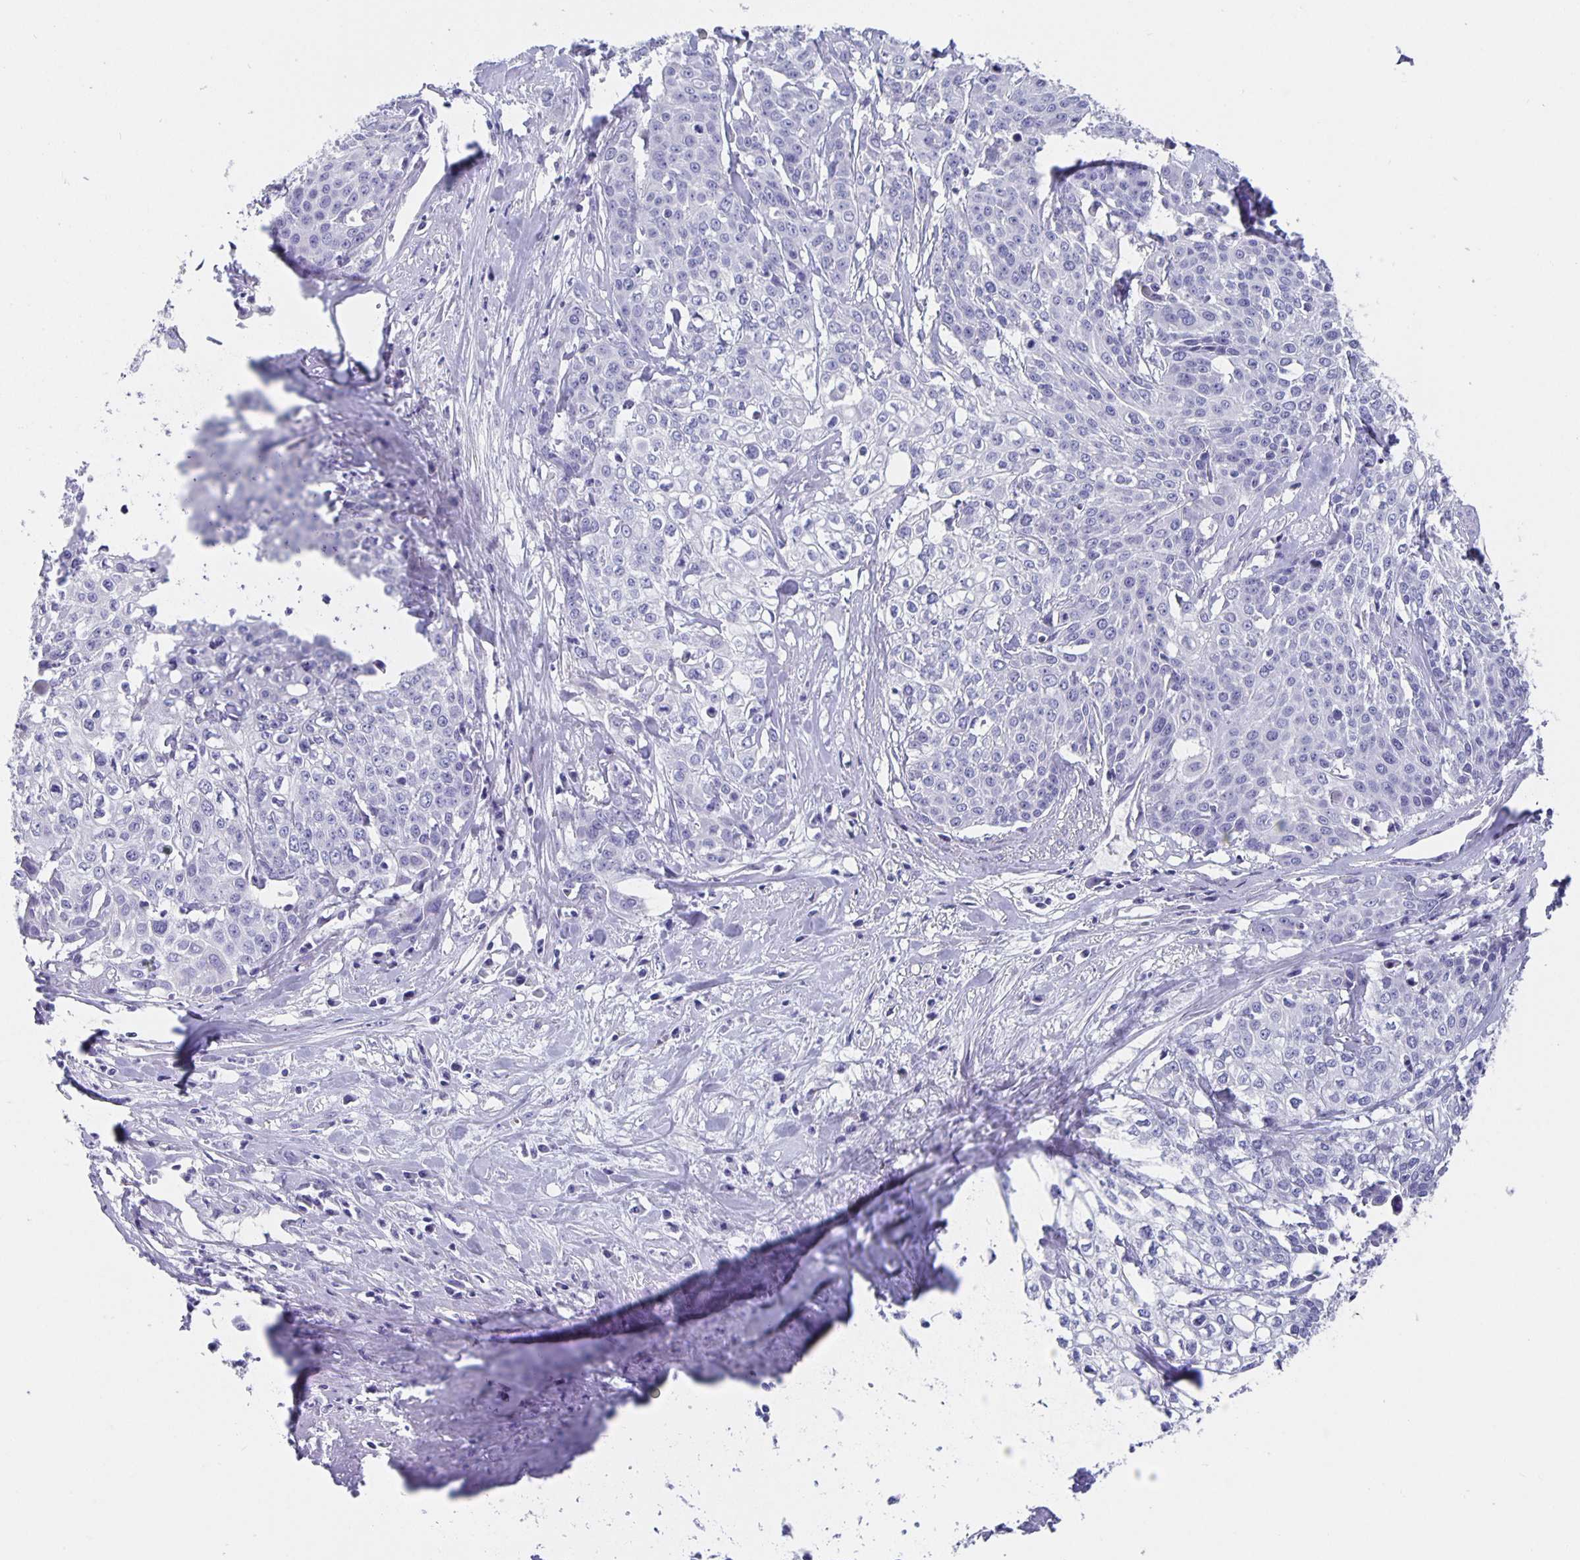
{"staining": {"intensity": "negative", "quantity": "none", "location": "none"}, "tissue": "cervical cancer", "cell_type": "Tumor cells", "image_type": "cancer", "snomed": [{"axis": "morphology", "description": "Squamous cell carcinoma, NOS"}, {"axis": "topography", "description": "Cervix"}], "caption": "DAB immunohistochemical staining of human squamous cell carcinoma (cervical) reveals no significant expression in tumor cells.", "gene": "CFAP74", "patient": {"sex": "female", "age": 39}}